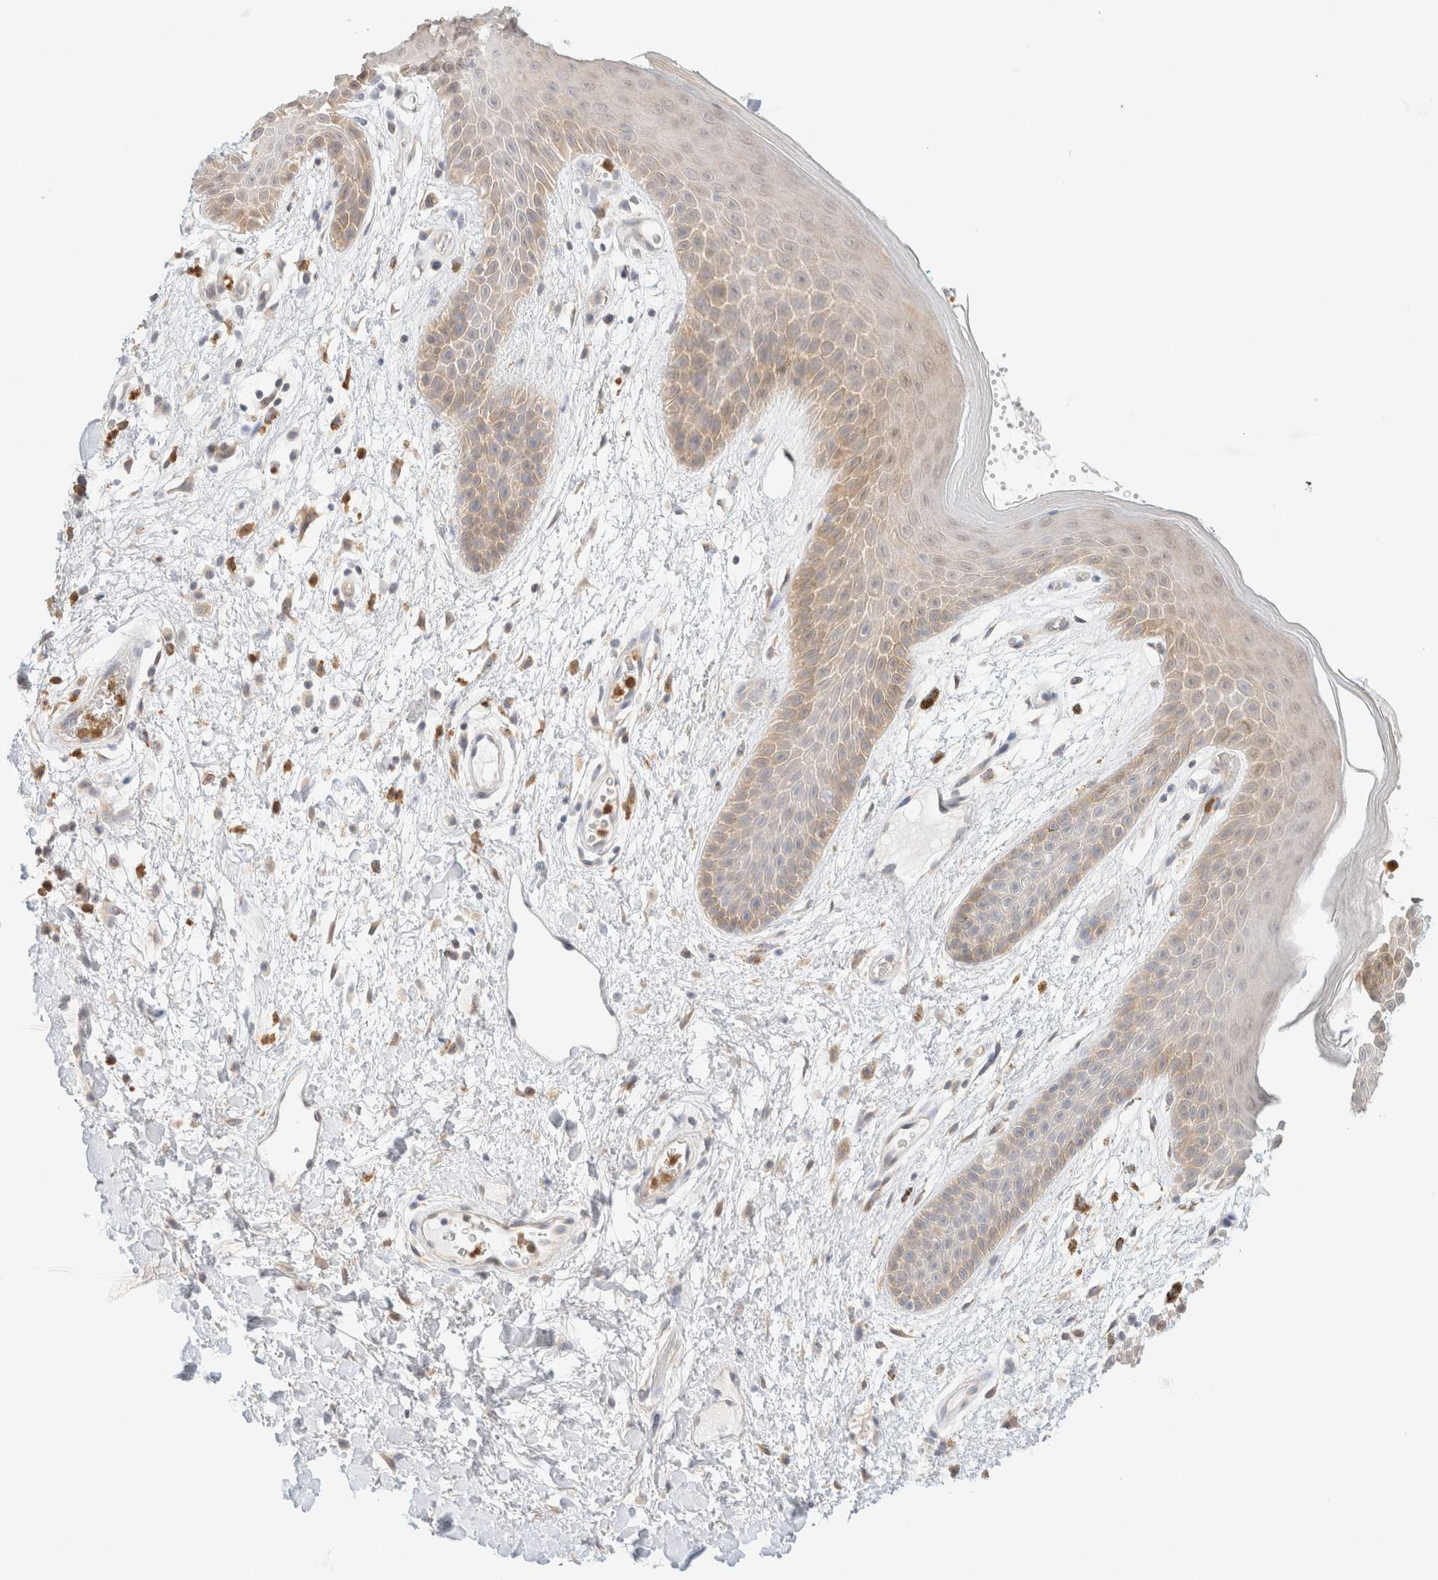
{"staining": {"intensity": "weak", "quantity": "25%-75%", "location": "cytoplasmic/membranous"}, "tissue": "skin", "cell_type": "Epidermal cells", "image_type": "normal", "snomed": [{"axis": "morphology", "description": "Normal tissue, NOS"}, {"axis": "topography", "description": "Anal"}], "caption": "About 25%-75% of epidermal cells in benign skin reveal weak cytoplasmic/membranous protein positivity as visualized by brown immunohistochemical staining.", "gene": "GPI", "patient": {"sex": "male", "age": 74}}